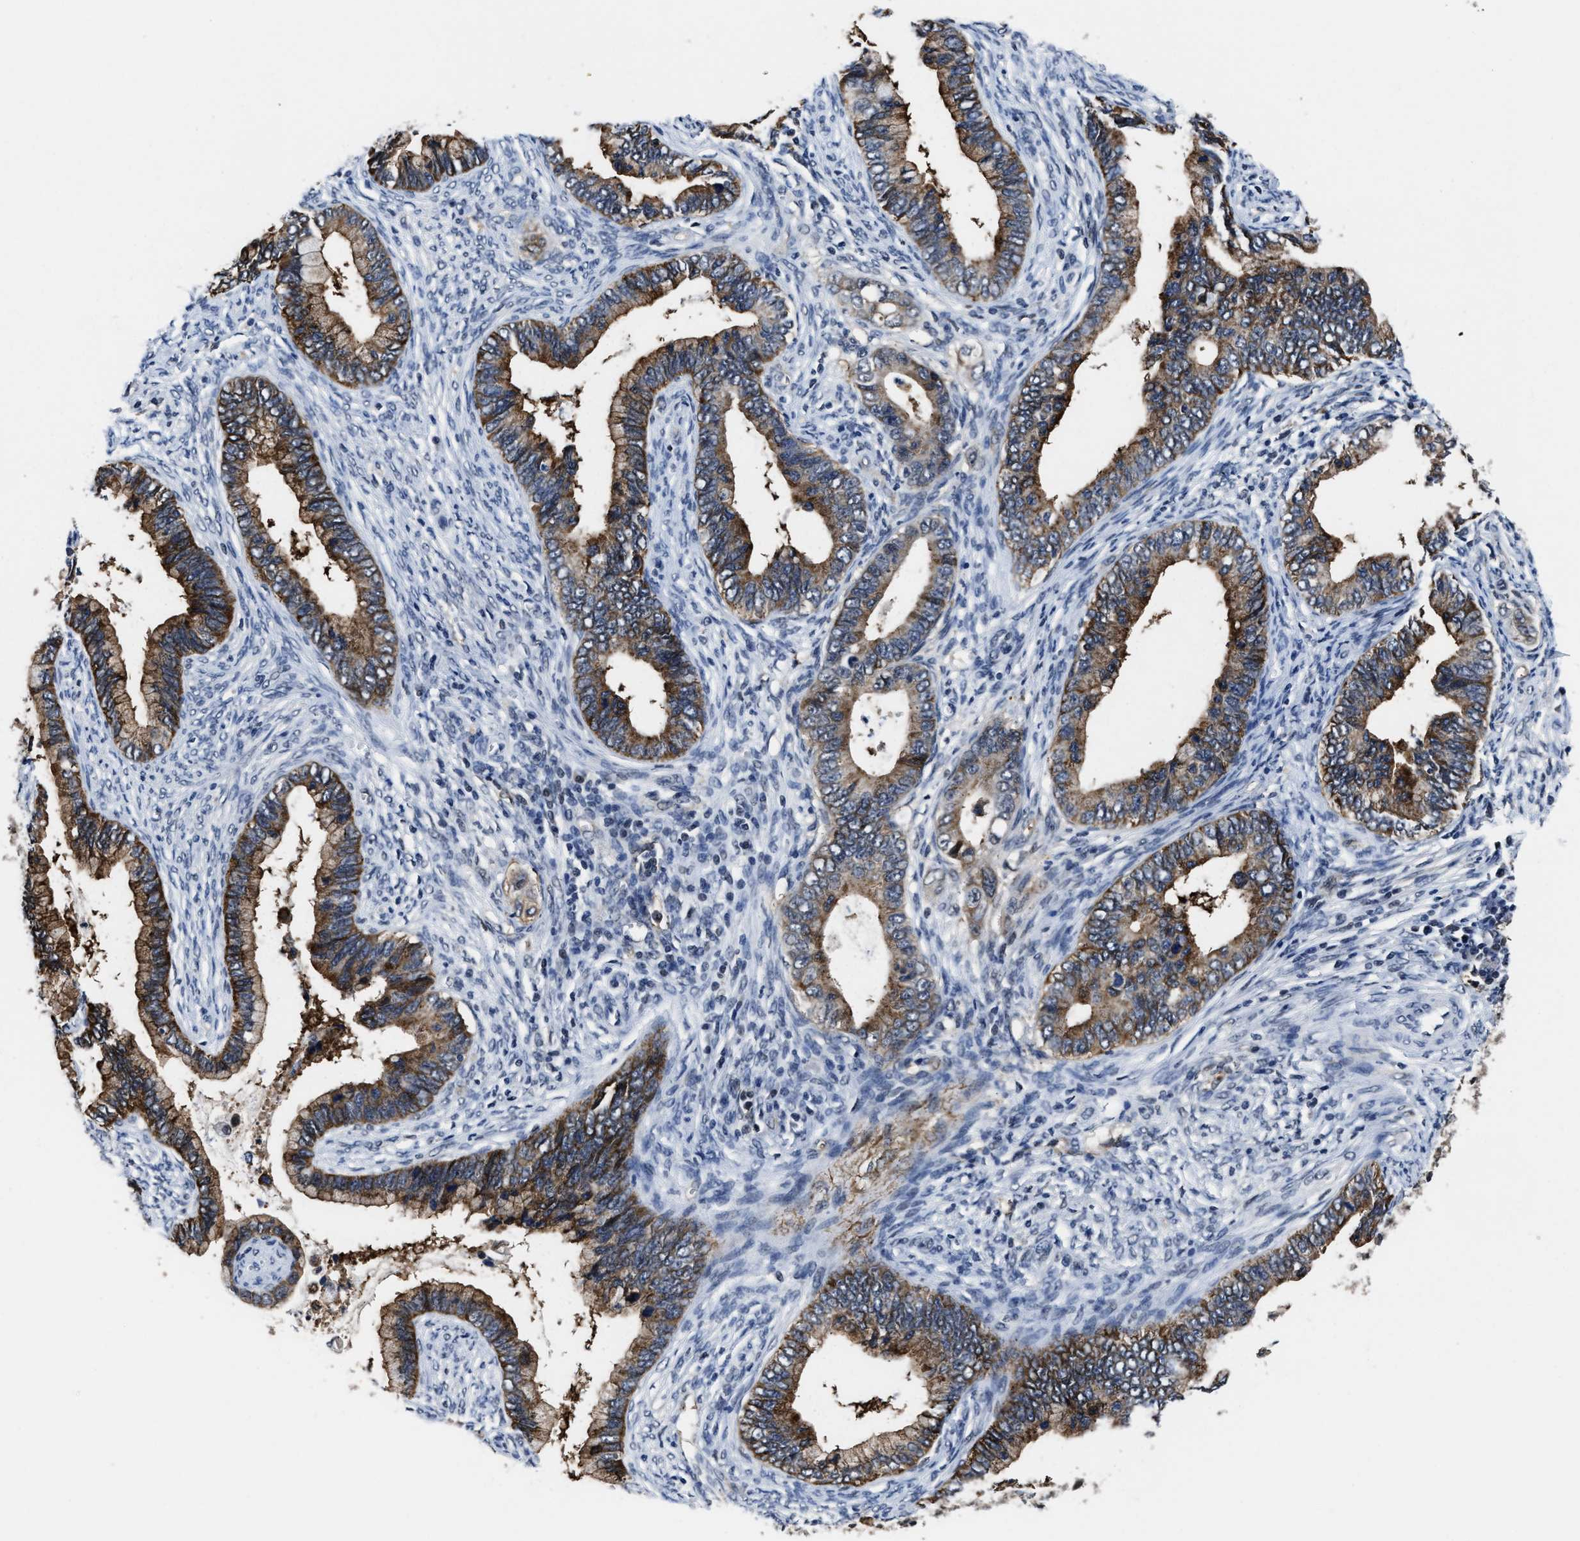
{"staining": {"intensity": "moderate", "quantity": ">75%", "location": "cytoplasmic/membranous"}, "tissue": "cervical cancer", "cell_type": "Tumor cells", "image_type": "cancer", "snomed": [{"axis": "morphology", "description": "Adenocarcinoma, NOS"}, {"axis": "topography", "description": "Cervix"}], "caption": "IHC micrograph of neoplastic tissue: human cervical adenocarcinoma stained using immunohistochemistry exhibits medium levels of moderate protein expression localized specifically in the cytoplasmic/membranous of tumor cells, appearing as a cytoplasmic/membranous brown color.", "gene": "MARCKSL1", "patient": {"sex": "female", "age": 44}}